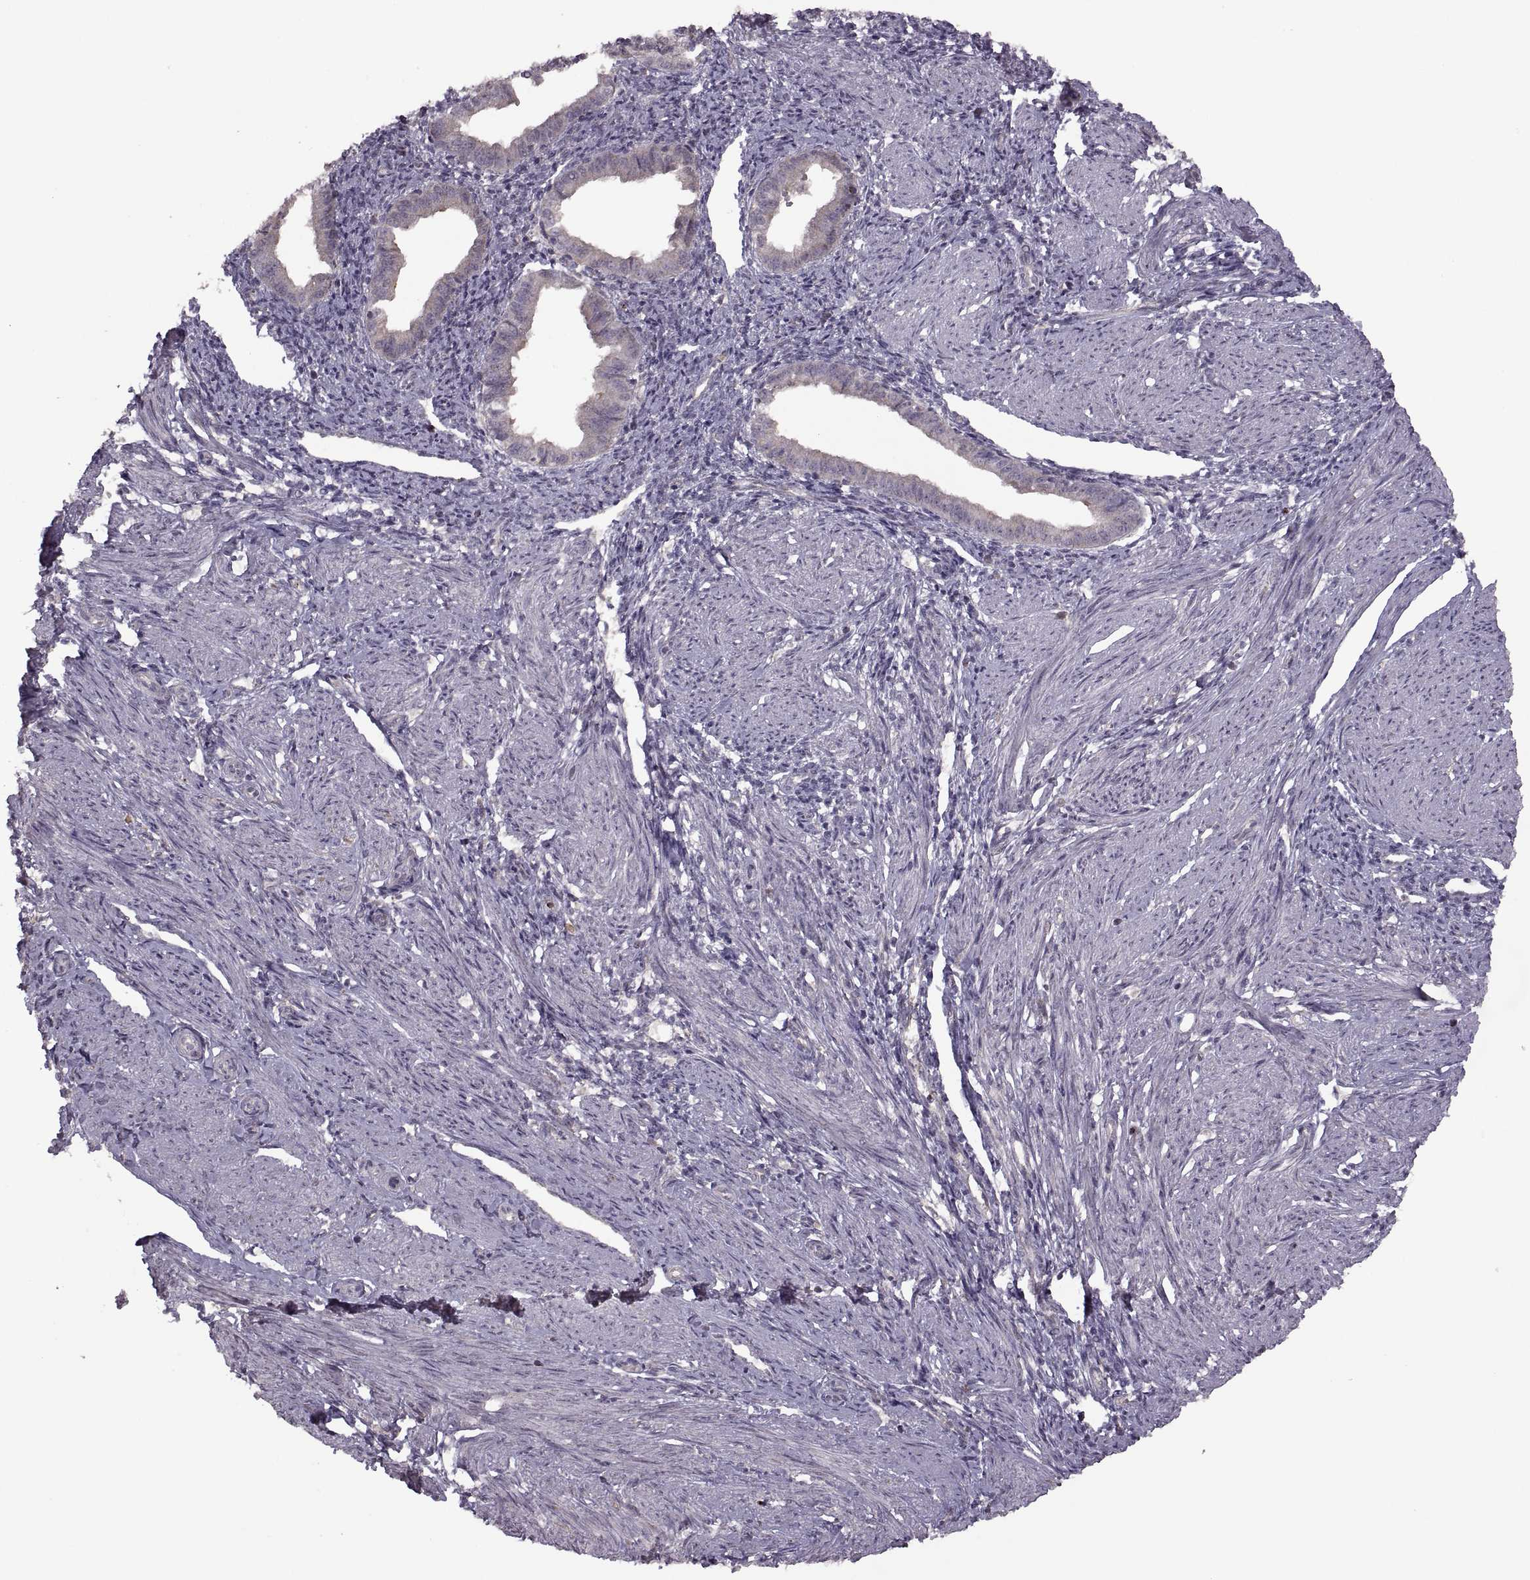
{"staining": {"intensity": "negative", "quantity": "none", "location": "none"}, "tissue": "endometrium", "cell_type": "Cells in endometrial stroma", "image_type": "normal", "snomed": [{"axis": "morphology", "description": "Normal tissue, NOS"}, {"axis": "topography", "description": "Endometrium"}], "caption": "Endometrium stained for a protein using IHC demonstrates no expression cells in endometrial stroma.", "gene": "PIERCE1", "patient": {"sex": "female", "age": 37}}